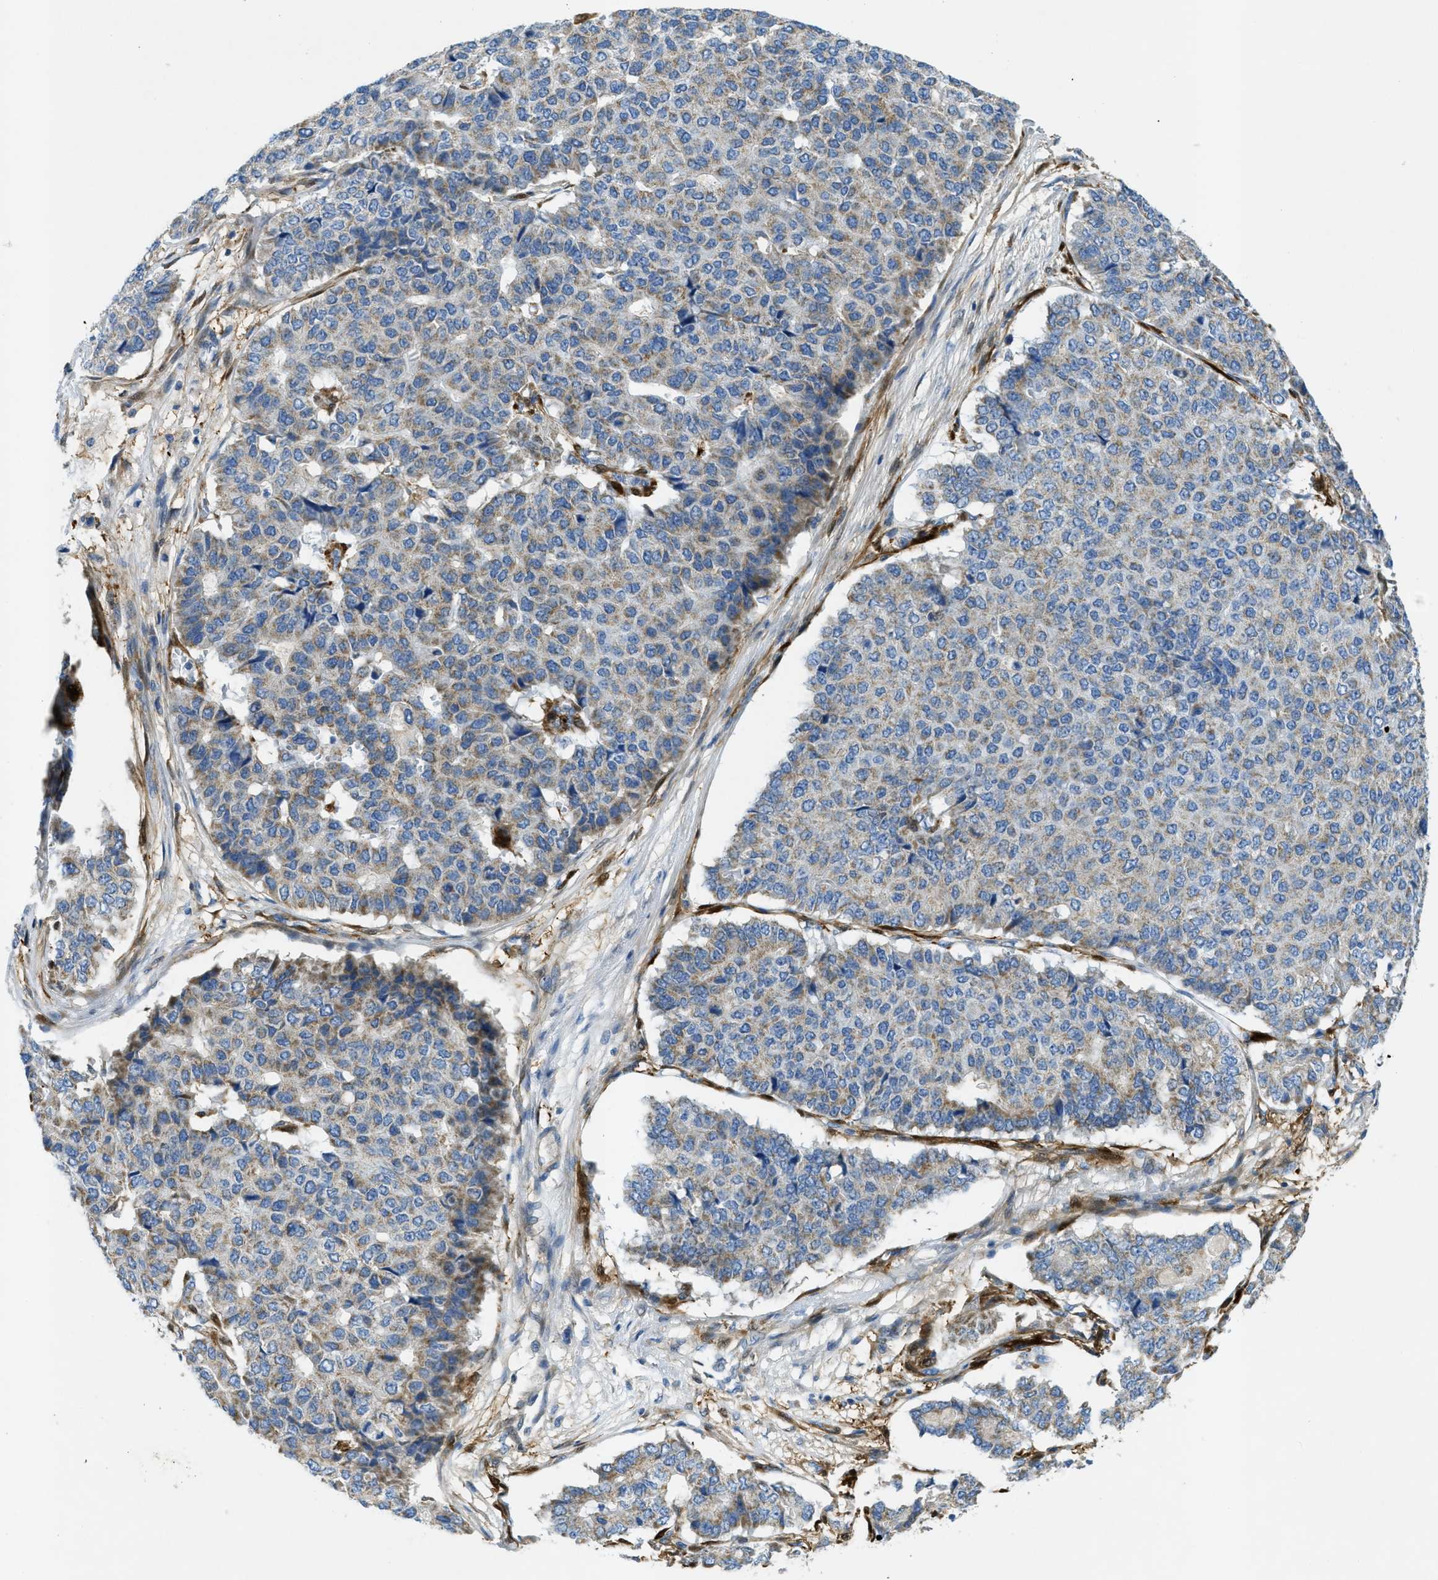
{"staining": {"intensity": "weak", "quantity": ">75%", "location": "cytoplasmic/membranous"}, "tissue": "pancreatic cancer", "cell_type": "Tumor cells", "image_type": "cancer", "snomed": [{"axis": "morphology", "description": "Adenocarcinoma, NOS"}, {"axis": "topography", "description": "Pancreas"}], "caption": "Pancreatic adenocarcinoma stained with DAB (3,3'-diaminobenzidine) immunohistochemistry (IHC) shows low levels of weak cytoplasmic/membranous expression in about >75% of tumor cells.", "gene": "CYGB", "patient": {"sex": "male", "age": 50}}